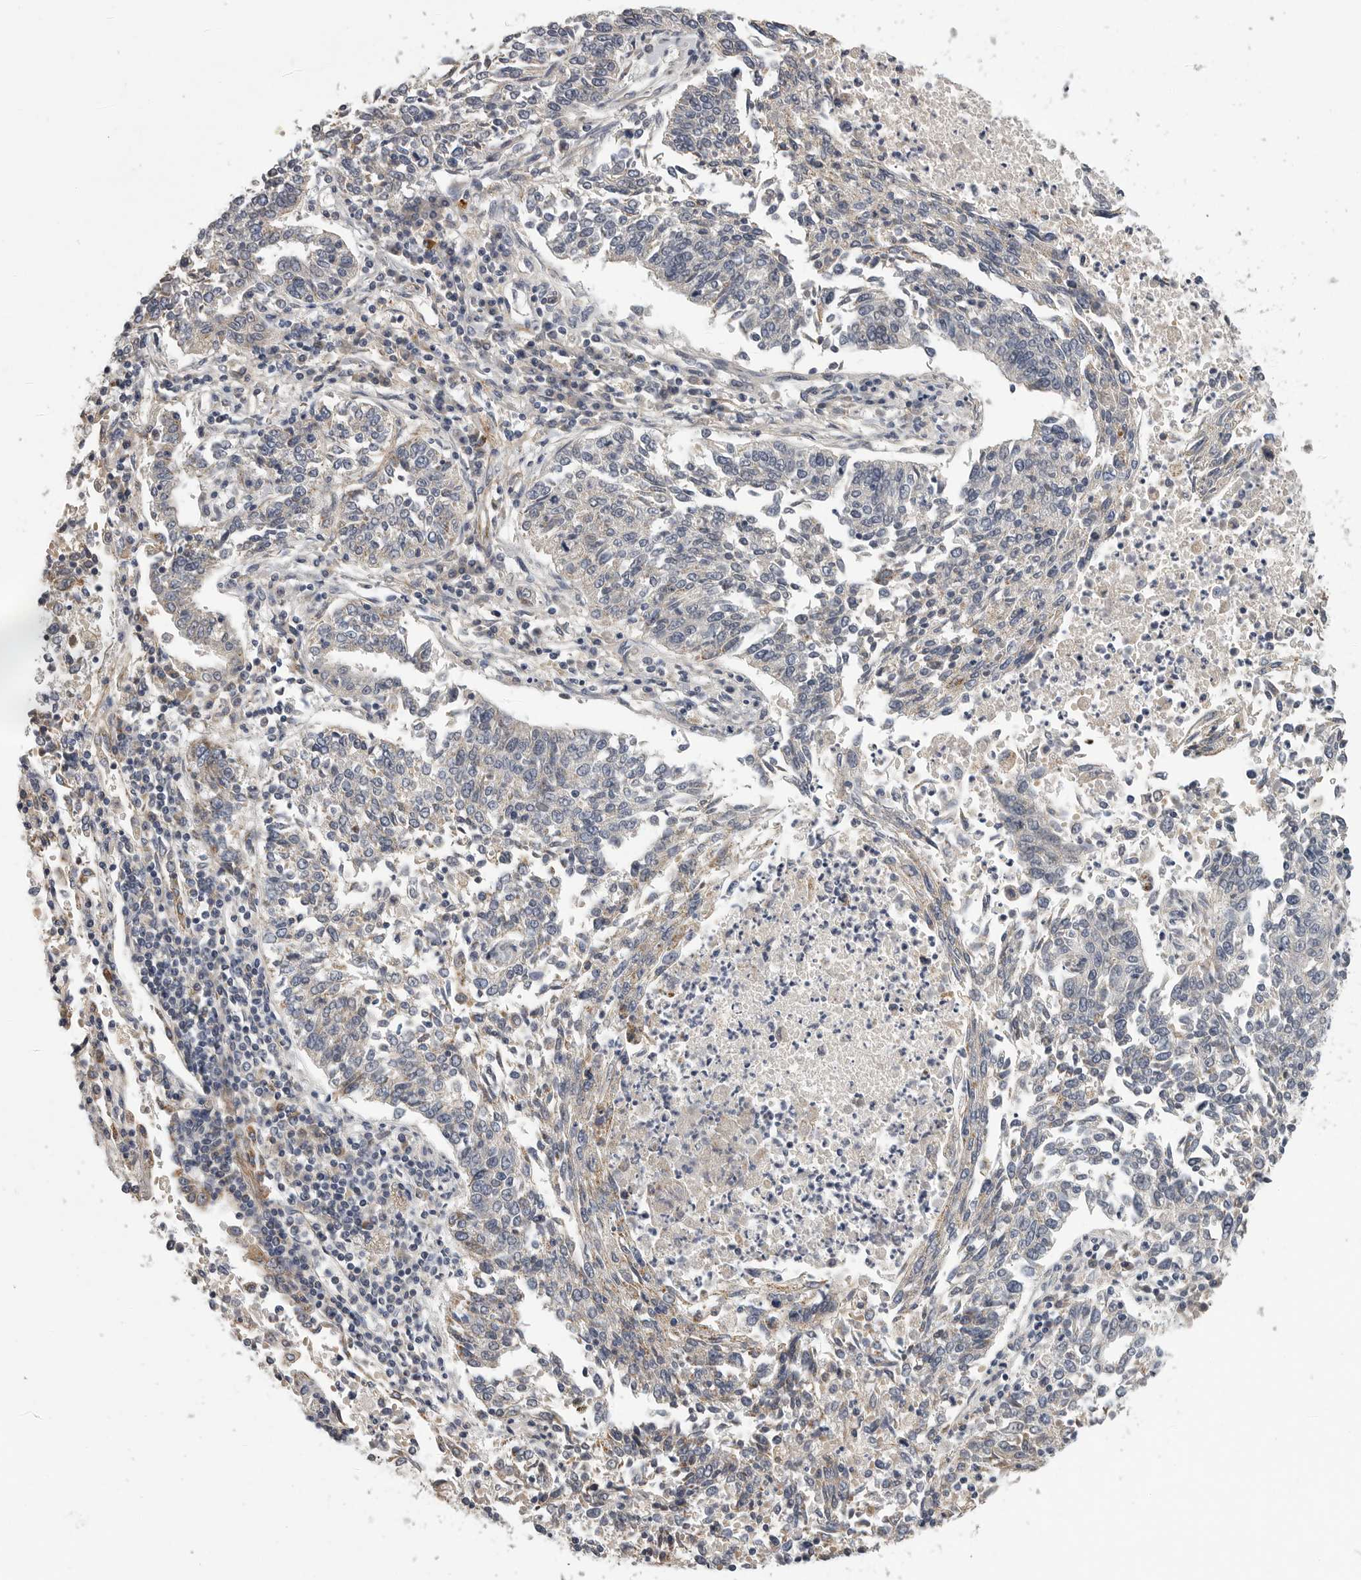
{"staining": {"intensity": "negative", "quantity": "none", "location": "none"}, "tissue": "lung cancer", "cell_type": "Tumor cells", "image_type": "cancer", "snomed": [{"axis": "morphology", "description": "Normal tissue, NOS"}, {"axis": "morphology", "description": "Squamous cell carcinoma, NOS"}, {"axis": "topography", "description": "Cartilage tissue"}, {"axis": "topography", "description": "Lung"}, {"axis": "topography", "description": "Peripheral nerve tissue"}], "caption": "The micrograph shows no staining of tumor cells in lung cancer (squamous cell carcinoma). (IHC, brightfield microscopy, high magnification).", "gene": "SDC3", "patient": {"sex": "female", "age": 49}}